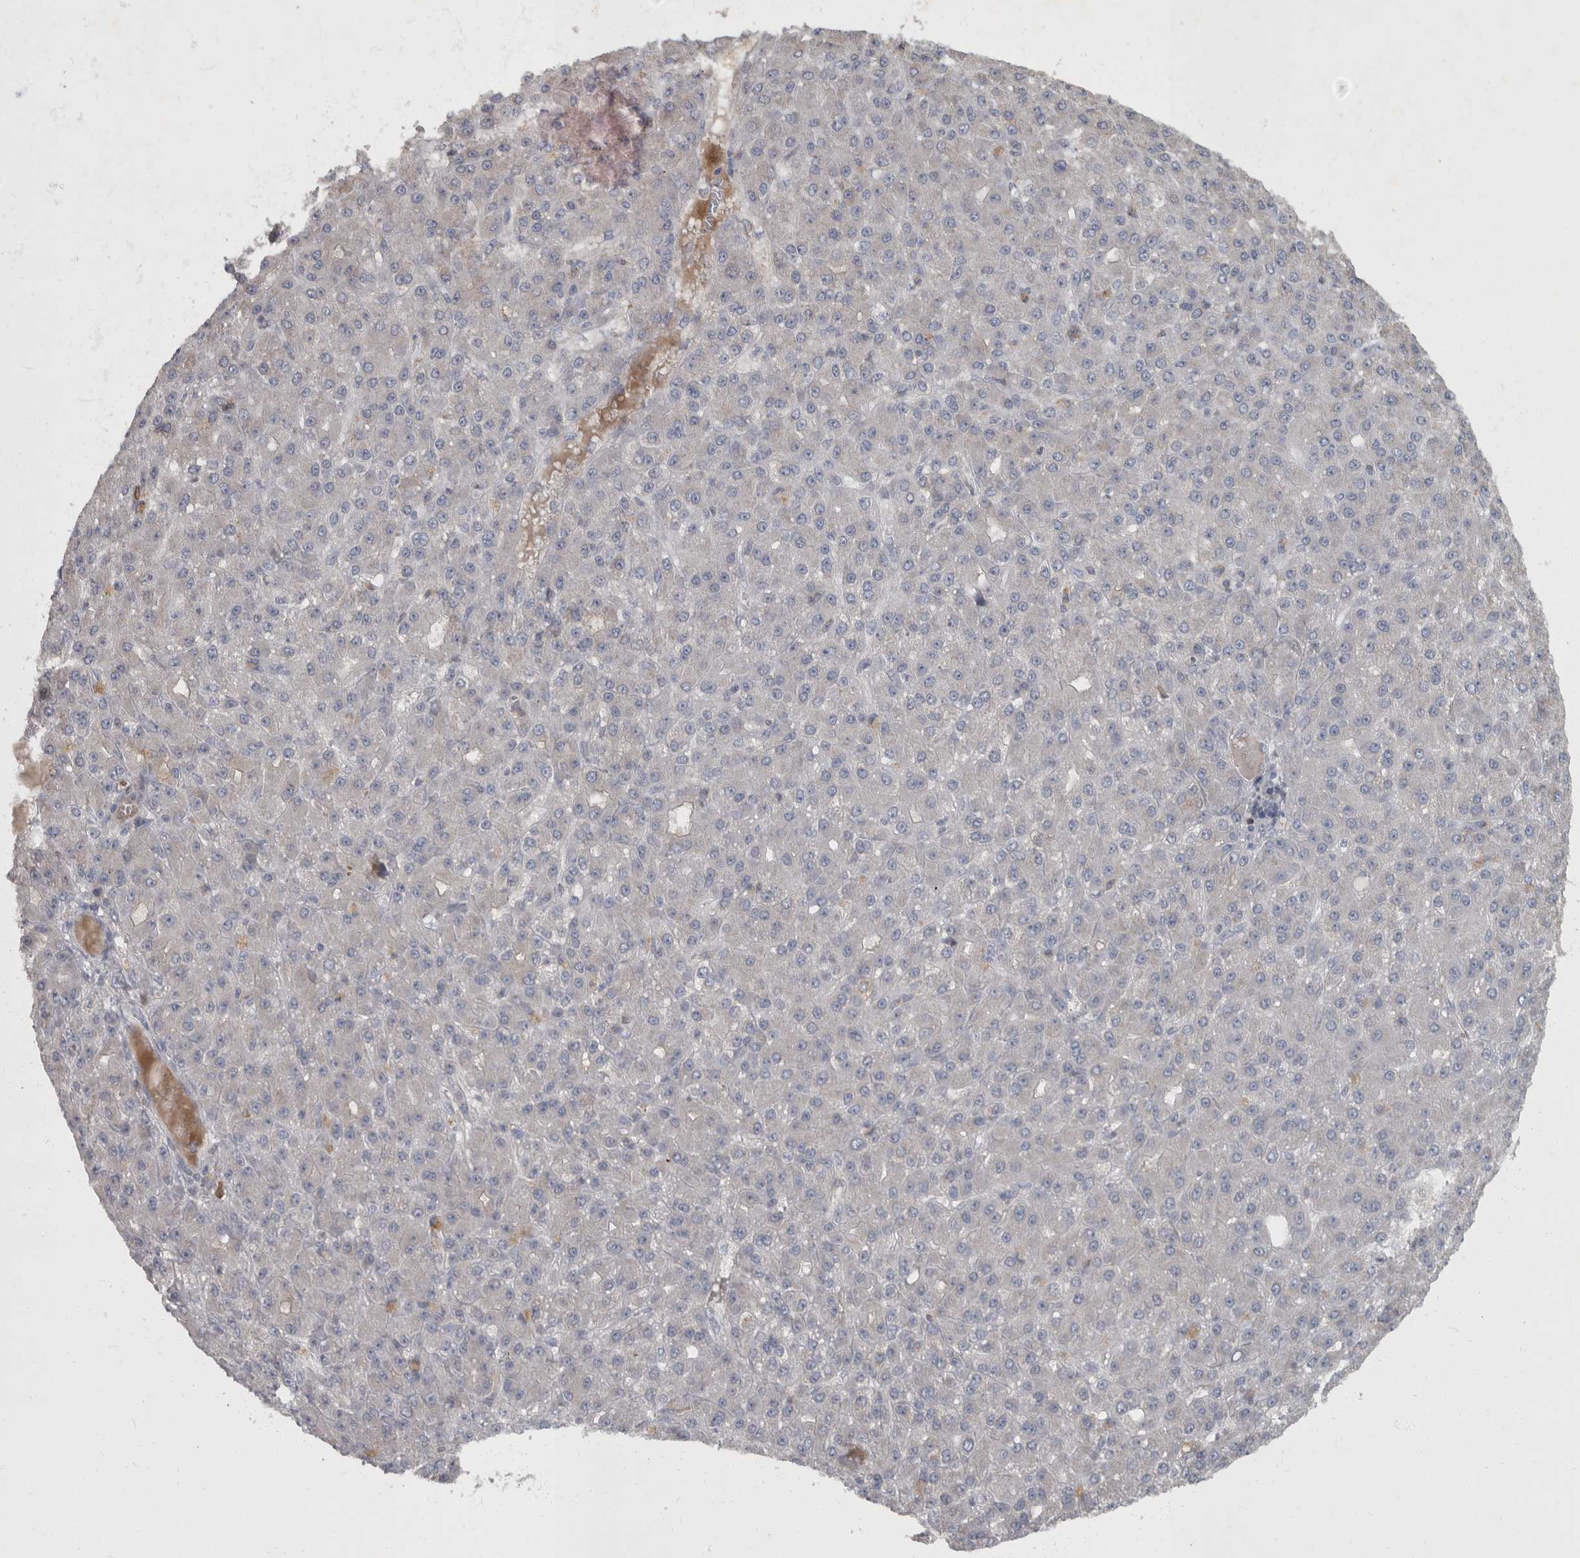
{"staining": {"intensity": "negative", "quantity": "none", "location": "none"}, "tissue": "liver cancer", "cell_type": "Tumor cells", "image_type": "cancer", "snomed": [{"axis": "morphology", "description": "Carcinoma, Hepatocellular, NOS"}, {"axis": "topography", "description": "Liver"}], "caption": "There is no significant expression in tumor cells of hepatocellular carcinoma (liver).", "gene": "PPP1R3C", "patient": {"sex": "male", "age": 67}}